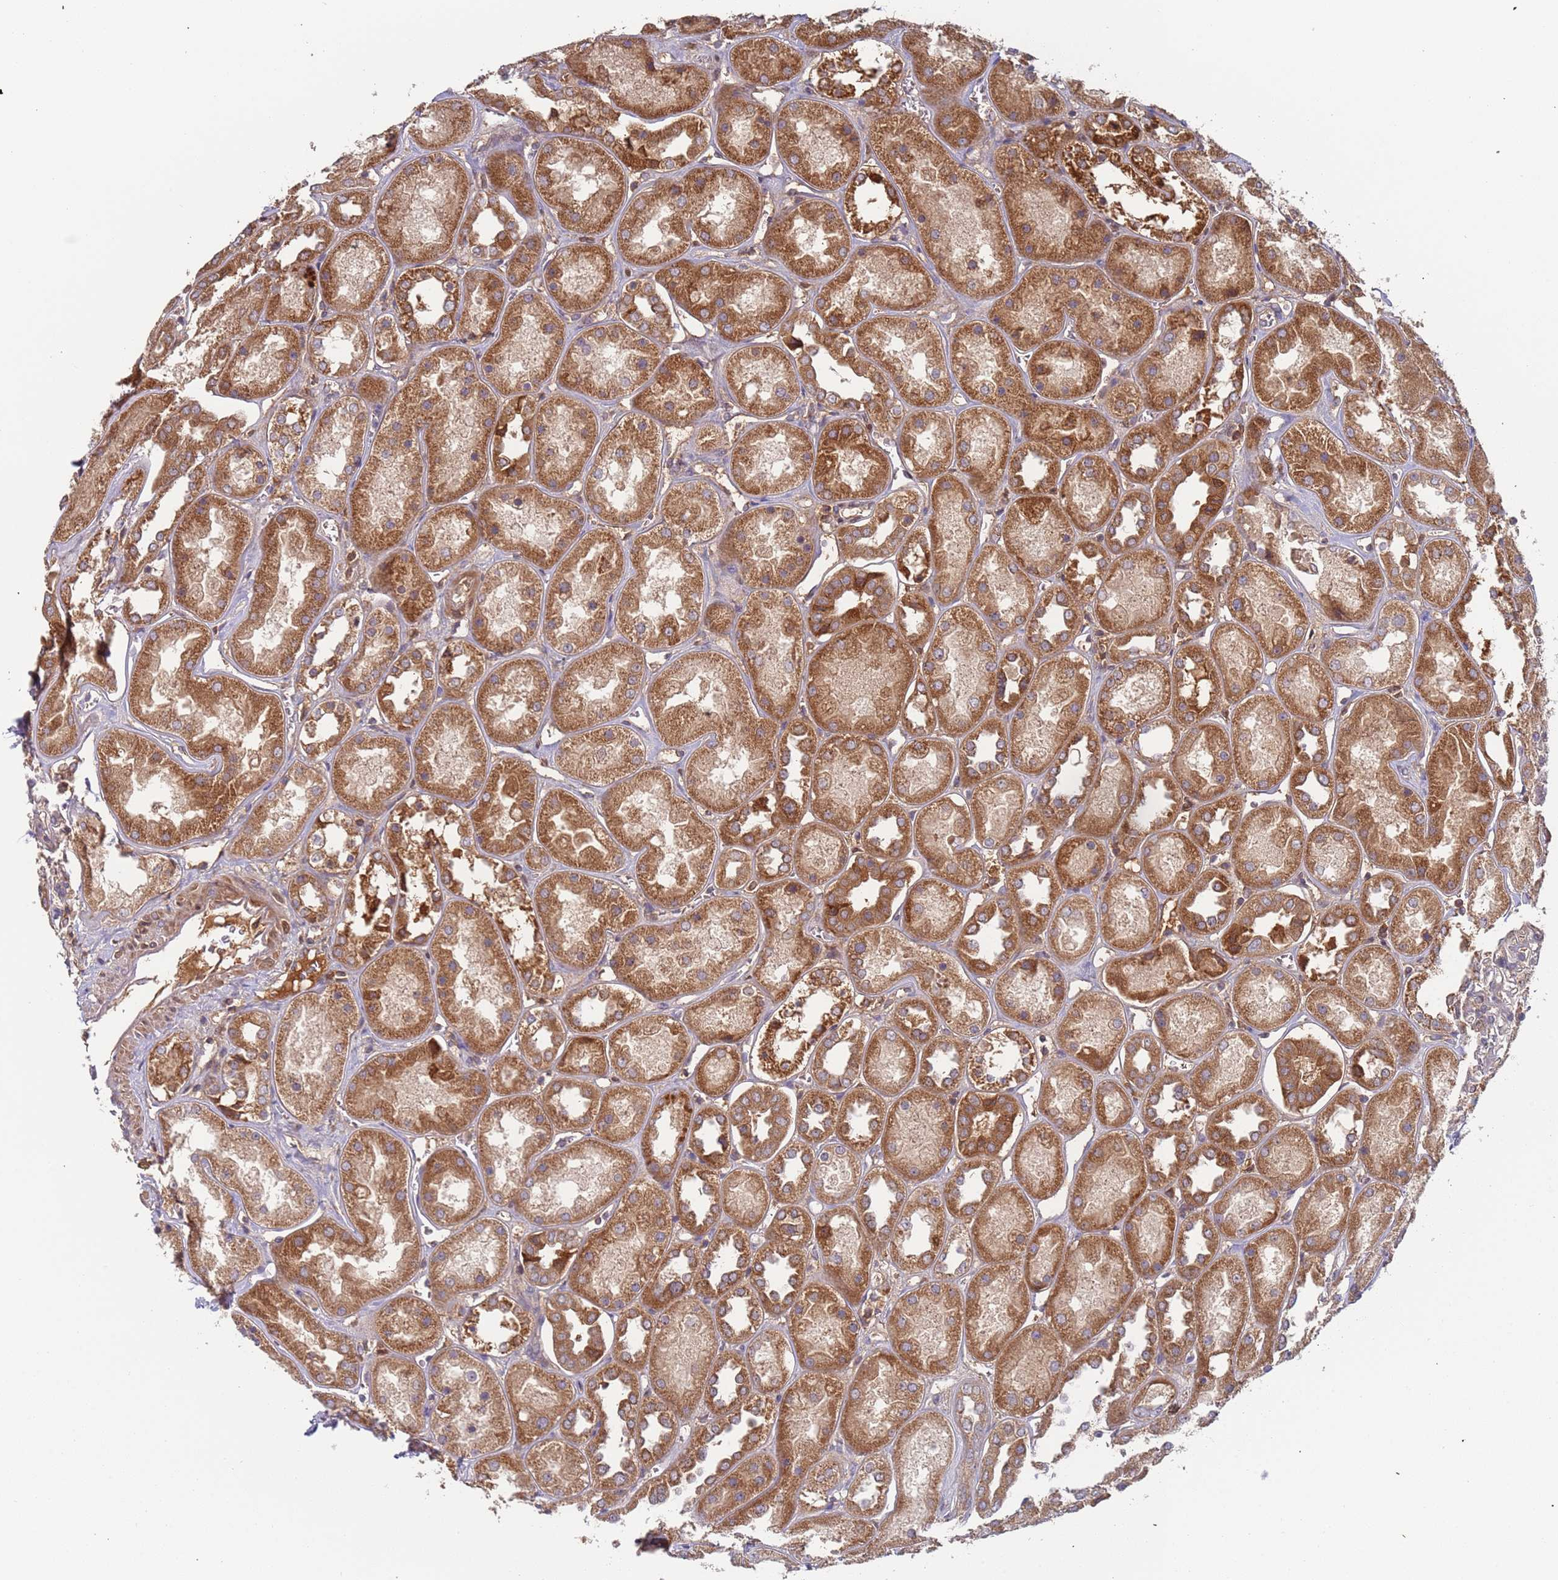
{"staining": {"intensity": "moderate", "quantity": "<25%", "location": "cytoplasmic/membranous"}, "tissue": "kidney", "cell_type": "Cells in glomeruli", "image_type": "normal", "snomed": [{"axis": "morphology", "description": "Normal tissue, NOS"}, {"axis": "topography", "description": "Kidney"}], "caption": "Unremarkable kidney demonstrates moderate cytoplasmic/membranous expression in about <25% of cells in glomeruli.", "gene": "OR5A2", "patient": {"sex": "male", "age": 70}}